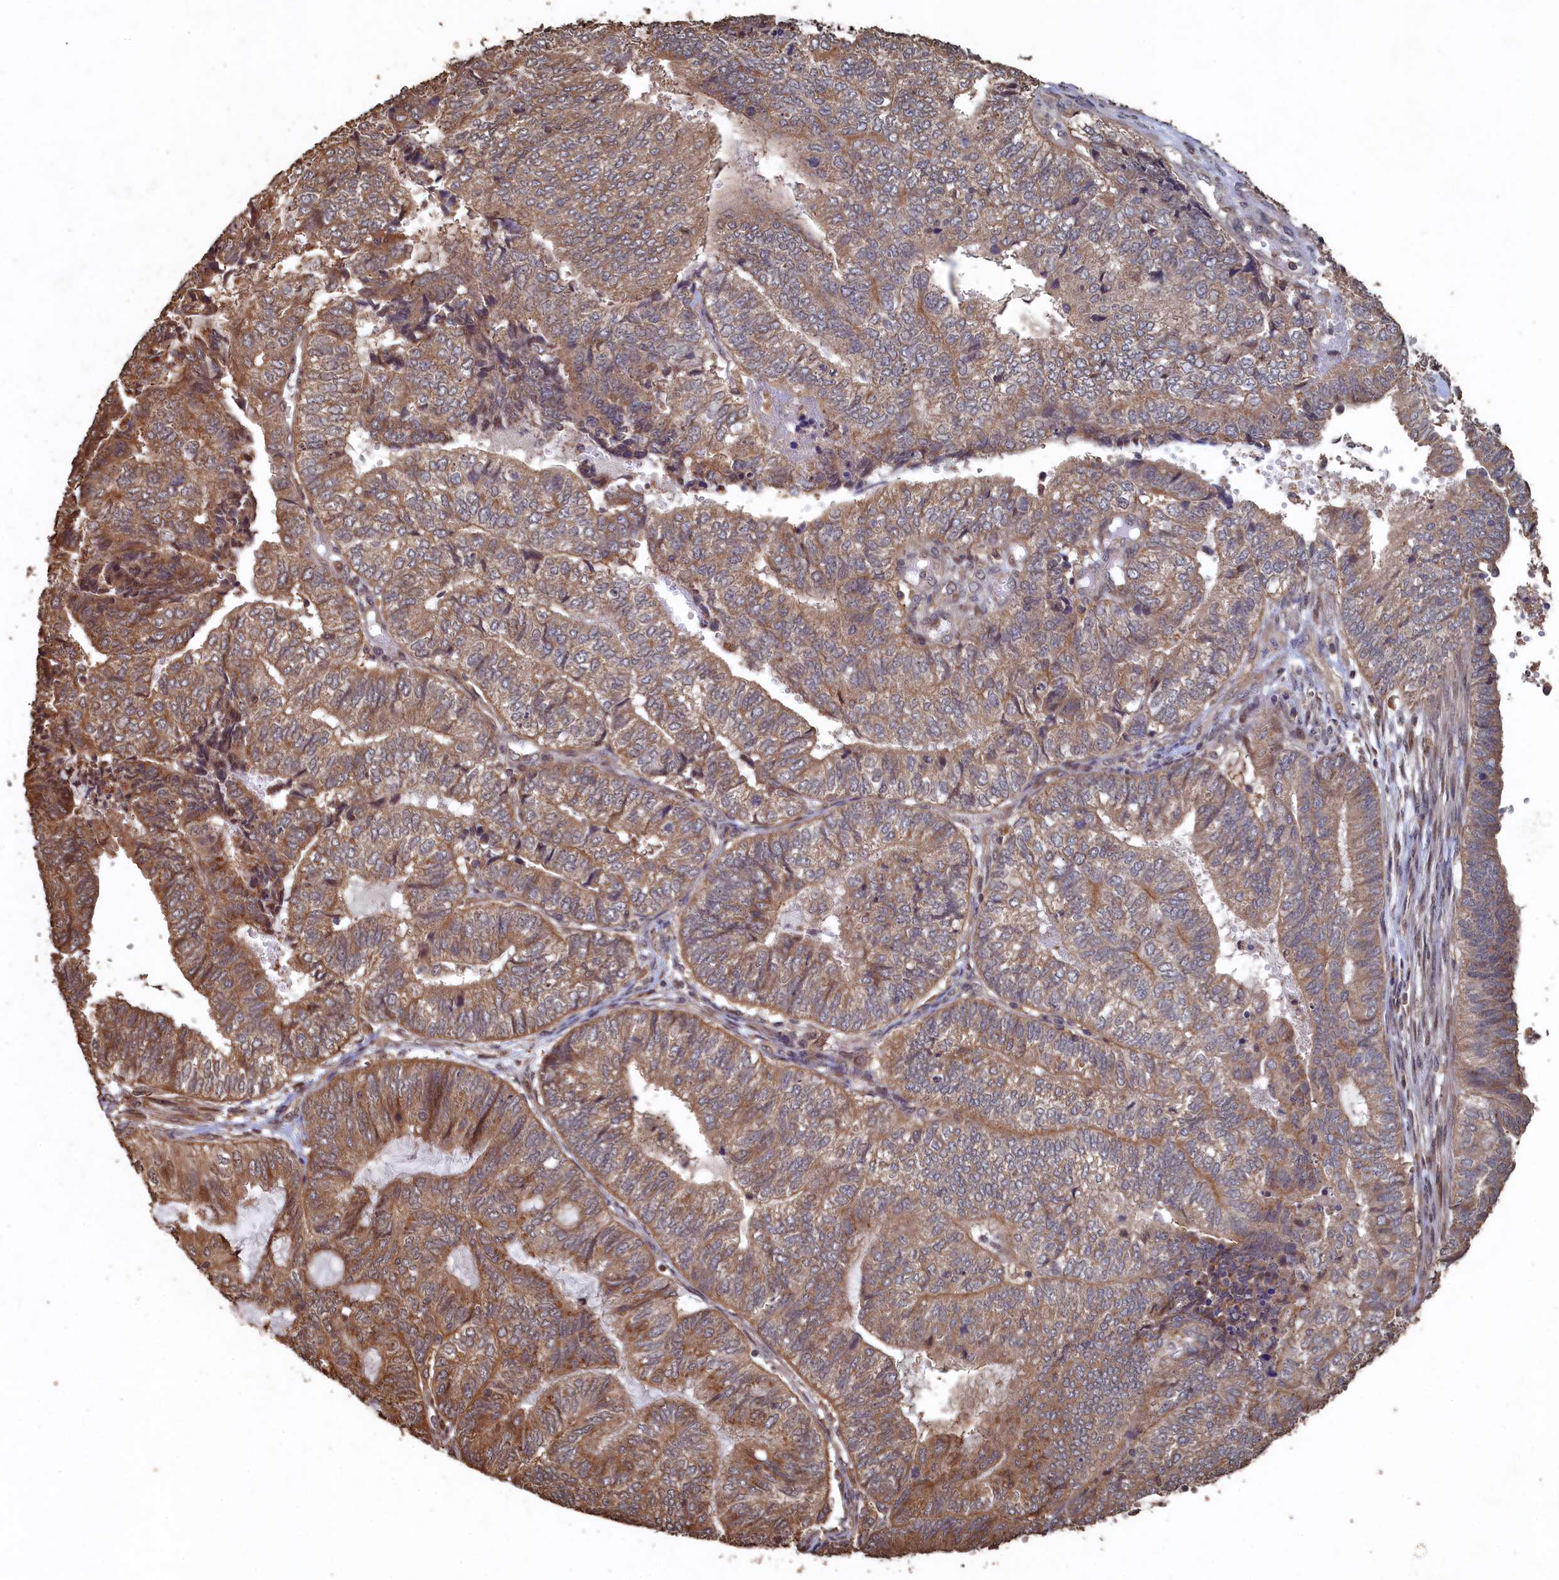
{"staining": {"intensity": "moderate", "quantity": ">75%", "location": "cytoplasmic/membranous"}, "tissue": "endometrial cancer", "cell_type": "Tumor cells", "image_type": "cancer", "snomed": [{"axis": "morphology", "description": "Adenocarcinoma, NOS"}, {"axis": "topography", "description": "Uterus"}, {"axis": "topography", "description": "Endometrium"}], "caption": "Human adenocarcinoma (endometrial) stained for a protein (brown) demonstrates moderate cytoplasmic/membranous positive expression in approximately >75% of tumor cells.", "gene": "PIGN", "patient": {"sex": "female", "age": 70}}